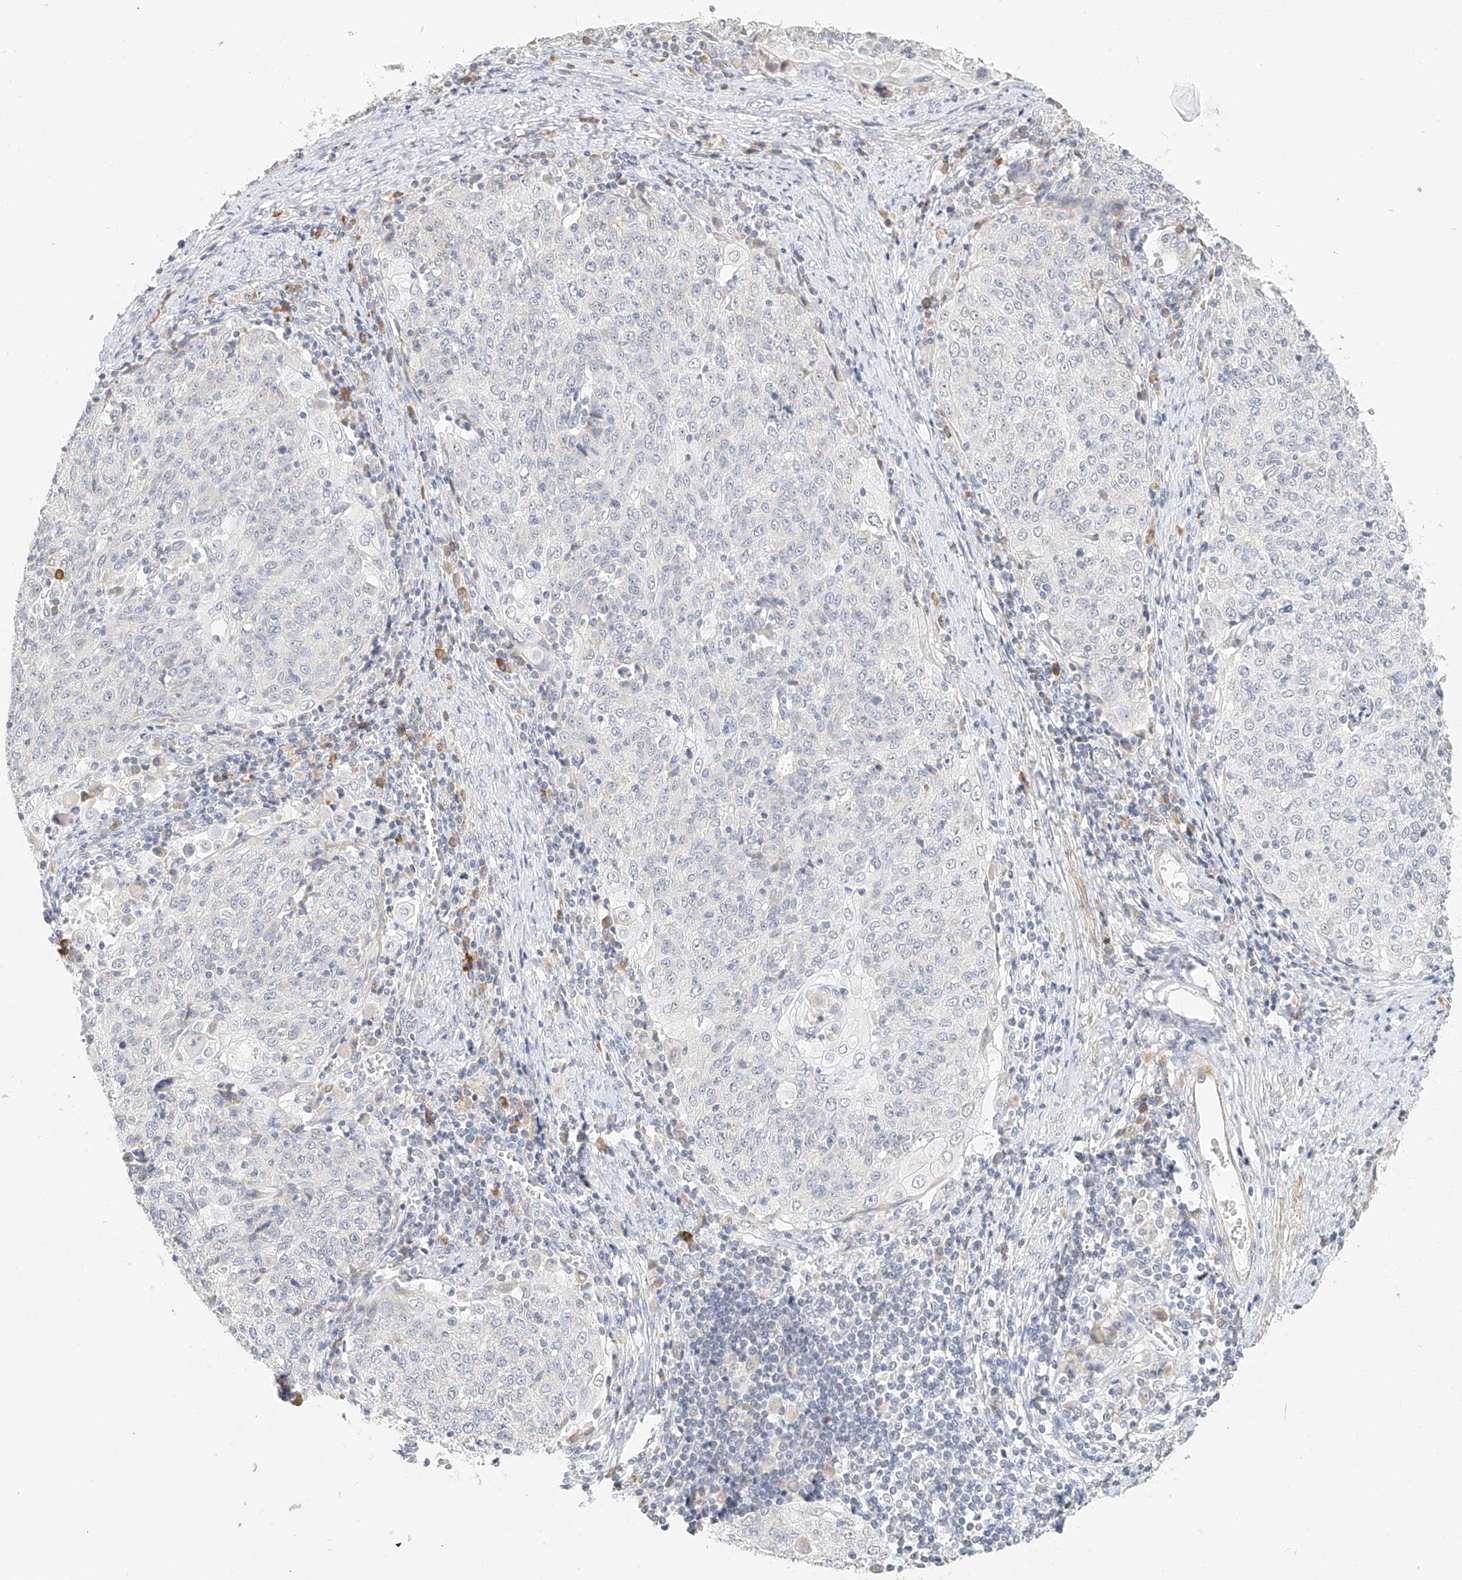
{"staining": {"intensity": "negative", "quantity": "none", "location": "none"}, "tissue": "cervical cancer", "cell_type": "Tumor cells", "image_type": "cancer", "snomed": [{"axis": "morphology", "description": "Squamous cell carcinoma, NOS"}, {"axis": "topography", "description": "Cervix"}], "caption": "The photomicrograph reveals no significant staining in tumor cells of squamous cell carcinoma (cervical).", "gene": "CXorf58", "patient": {"sex": "female", "age": 48}}